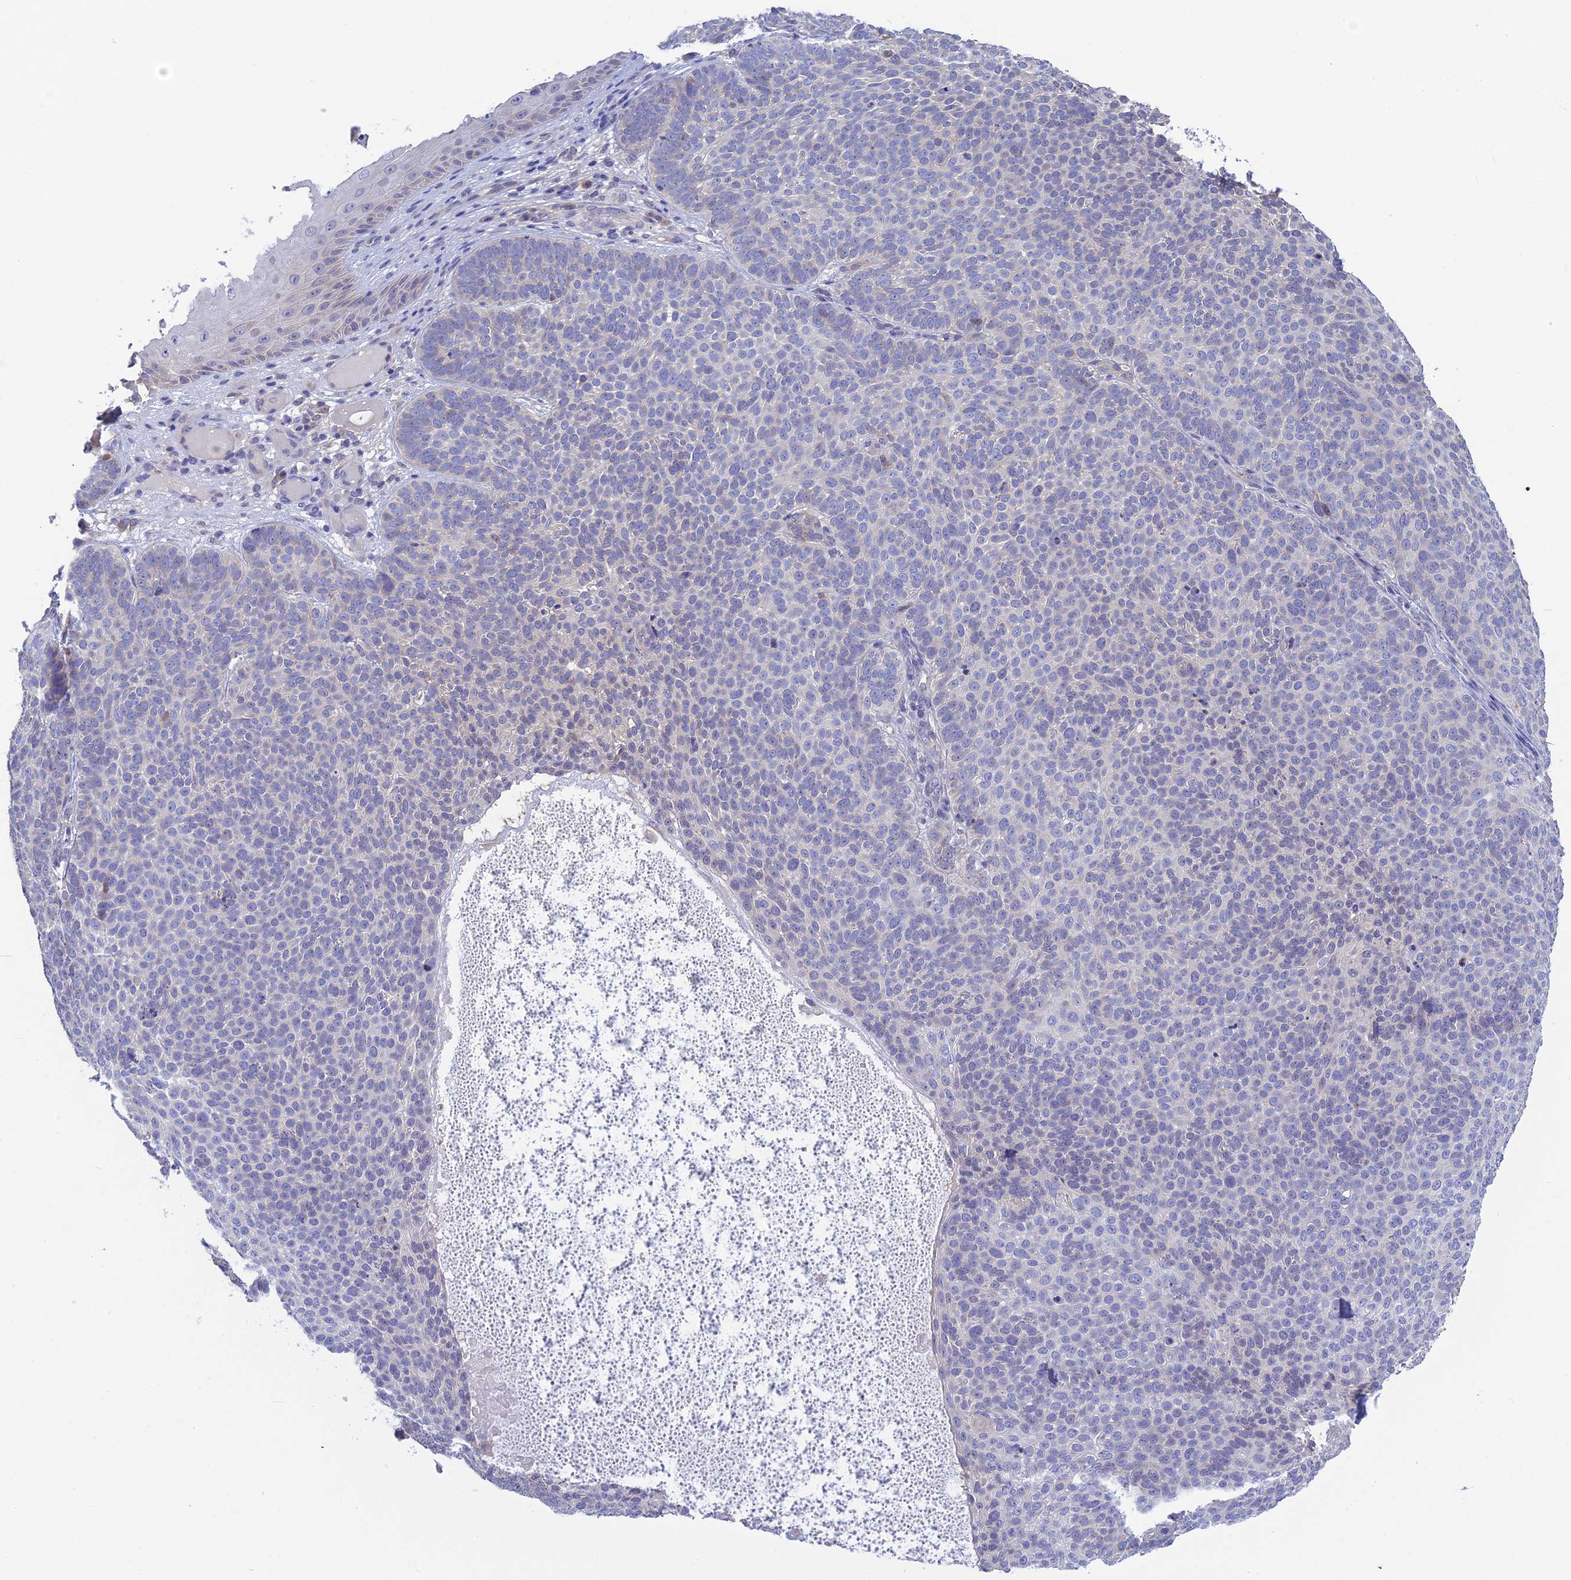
{"staining": {"intensity": "negative", "quantity": "none", "location": "none"}, "tissue": "skin cancer", "cell_type": "Tumor cells", "image_type": "cancer", "snomed": [{"axis": "morphology", "description": "Basal cell carcinoma"}, {"axis": "topography", "description": "Skin"}], "caption": "Basal cell carcinoma (skin) stained for a protein using immunohistochemistry reveals no positivity tumor cells.", "gene": "SNAP91", "patient": {"sex": "male", "age": 85}}